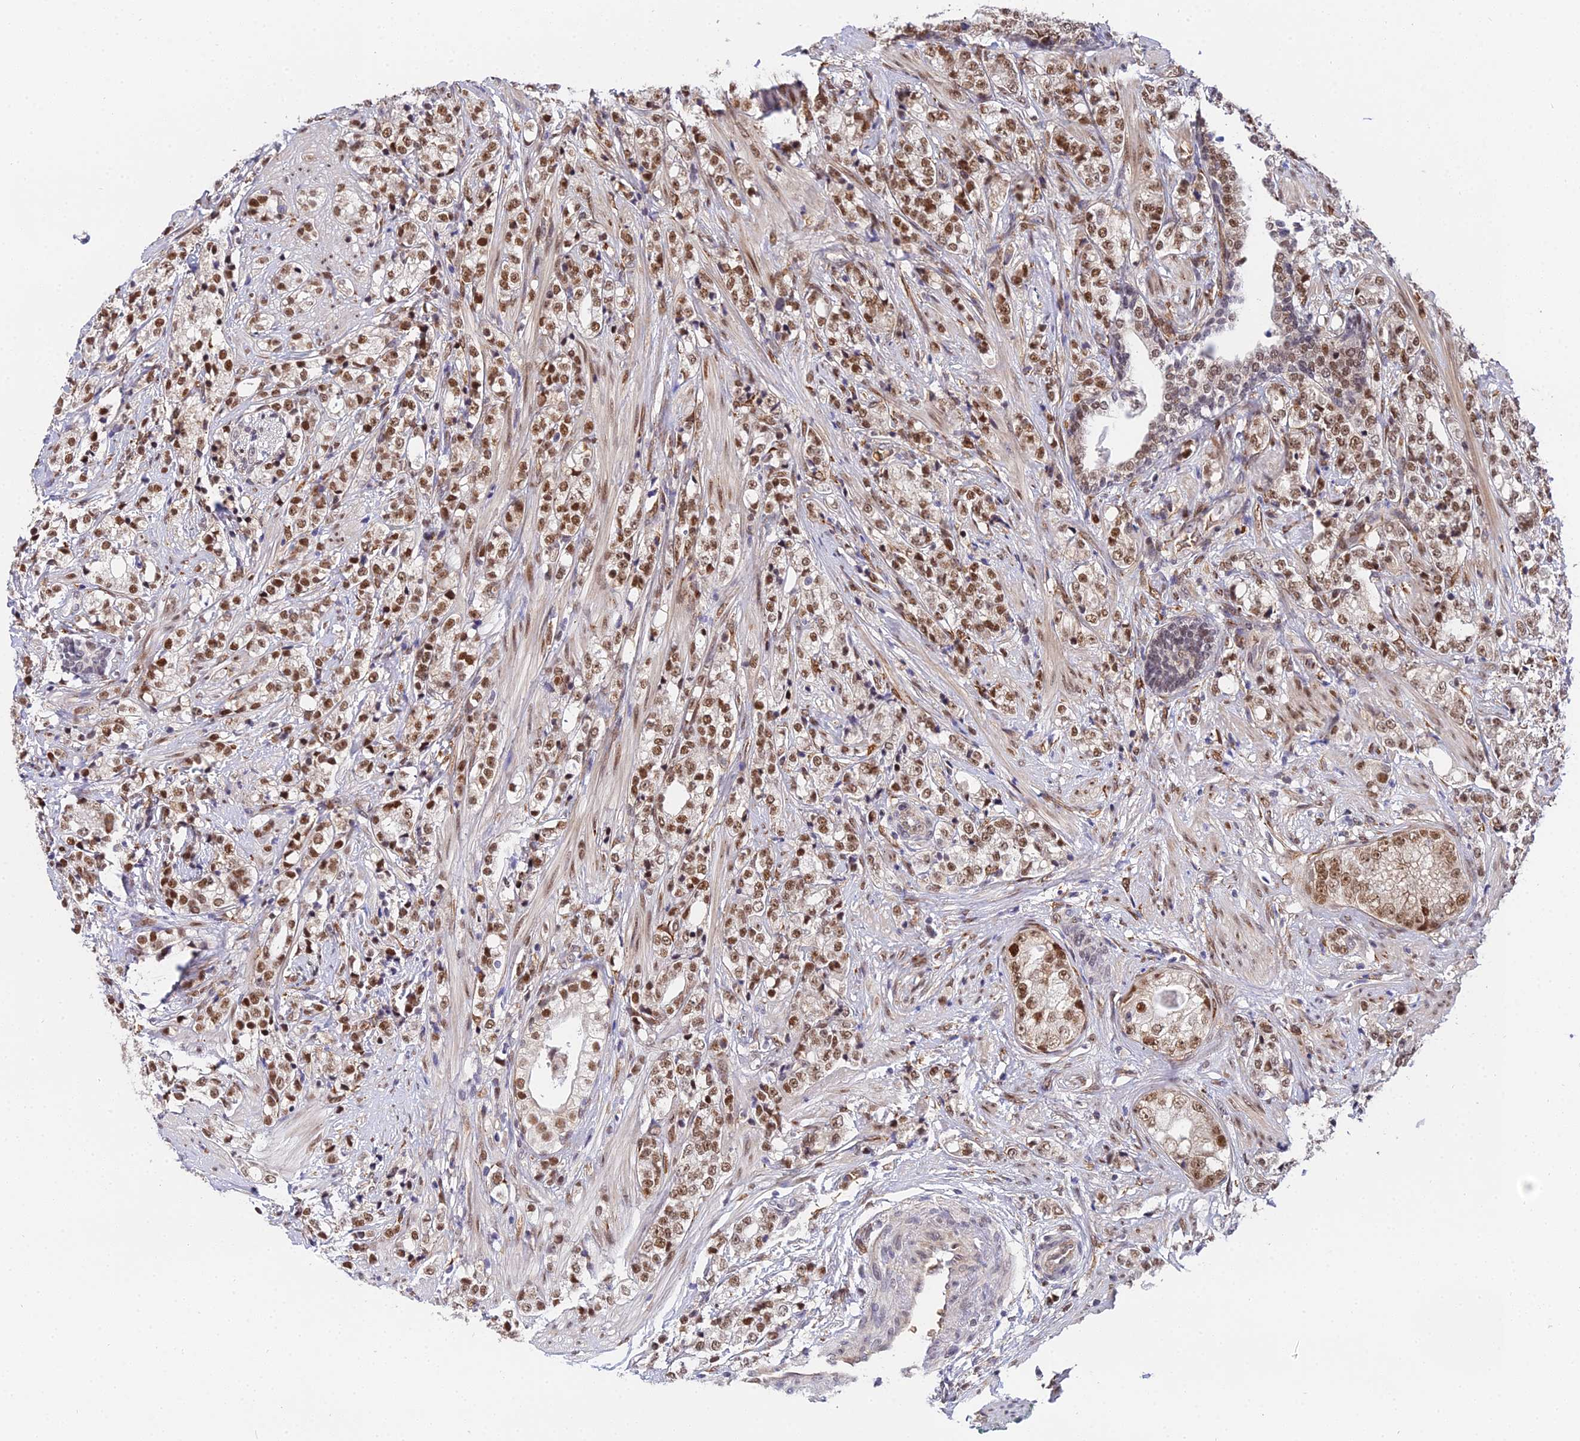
{"staining": {"intensity": "moderate", "quantity": ">75%", "location": "nuclear"}, "tissue": "prostate cancer", "cell_type": "Tumor cells", "image_type": "cancer", "snomed": [{"axis": "morphology", "description": "Adenocarcinoma, High grade"}, {"axis": "topography", "description": "Prostate"}], "caption": "Prostate cancer stained for a protein demonstrates moderate nuclear positivity in tumor cells.", "gene": "BCL9", "patient": {"sex": "male", "age": 69}}